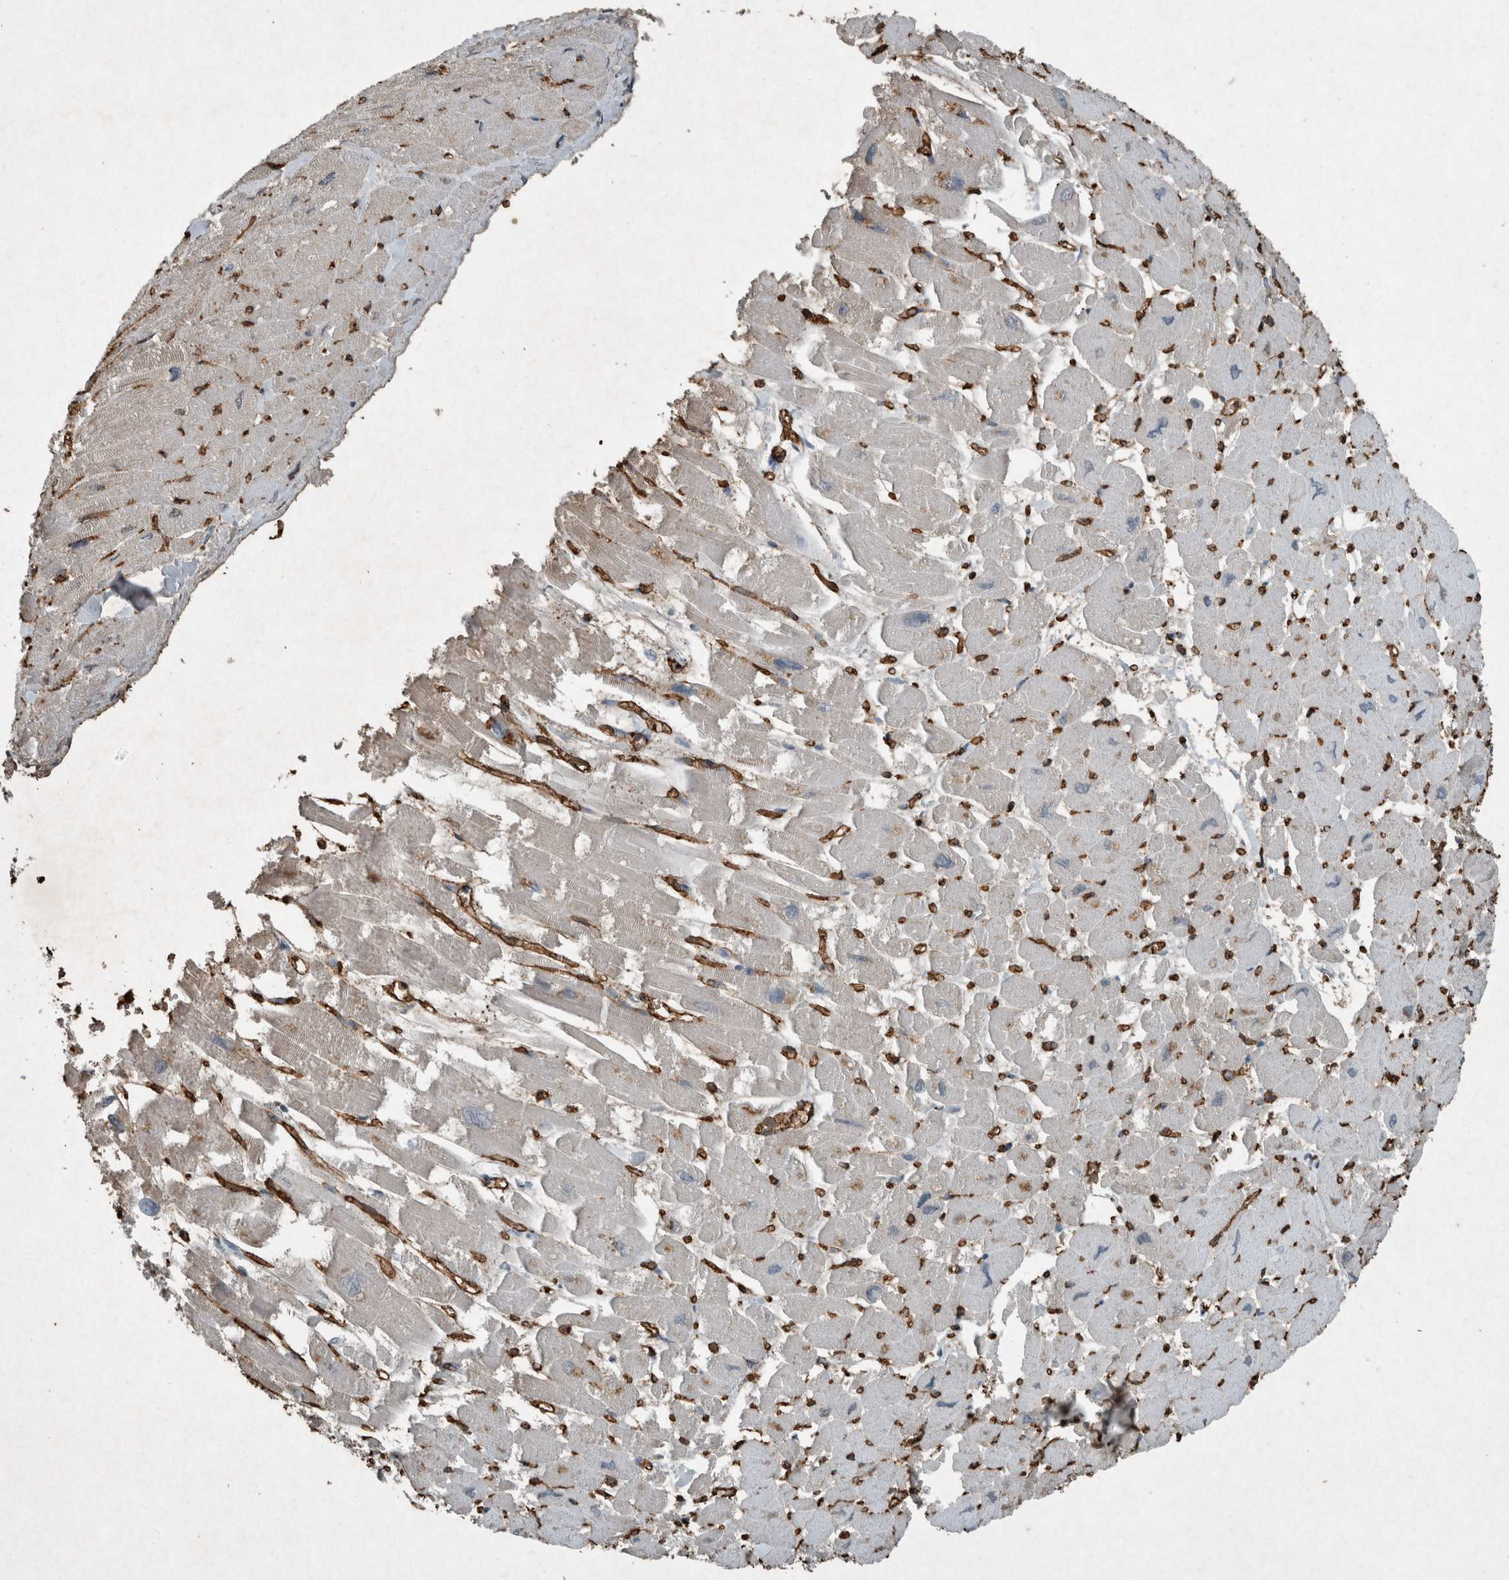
{"staining": {"intensity": "weak", "quantity": "25%-75%", "location": "cytoplasmic/membranous"}, "tissue": "heart muscle", "cell_type": "Cardiomyocytes", "image_type": "normal", "snomed": [{"axis": "morphology", "description": "Normal tissue, NOS"}, {"axis": "topography", "description": "Heart"}], "caption": "Immunohistochemistry (DAB) staining of benign heart muscle exhibits weak cytoplasmic/membranous protein staining in about 25%-75% of cardiomyocytes. The staining was performed using DAB (3,3'-diaminobenzidine) to visualize the protein expression in brown, while the nuclei were stained in blue with hematoxylin (Magnification: 20x).", "gene": "LBP", "patient": {"sex": "male", "age": 54}}